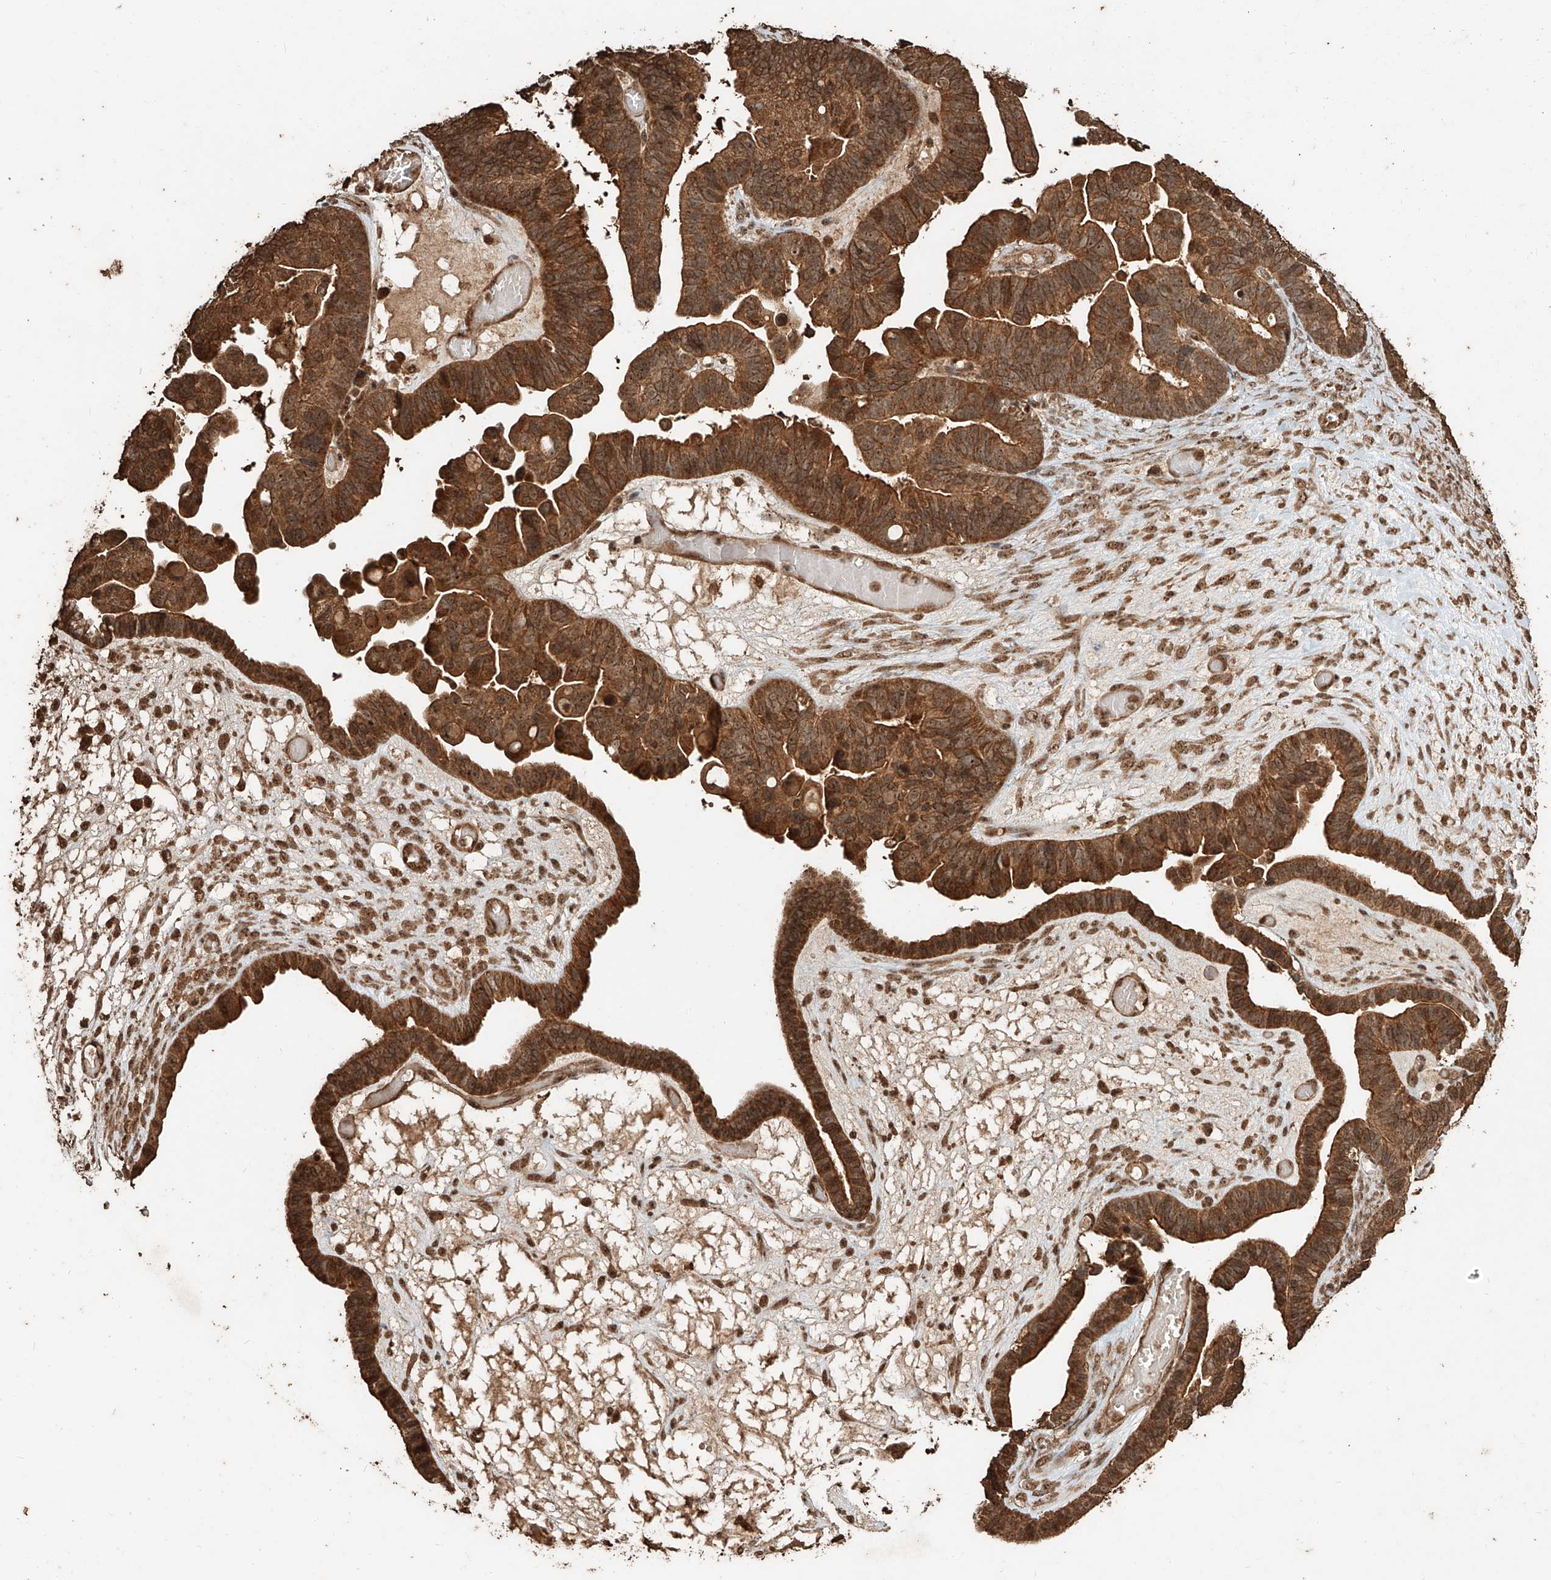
{"staining": {"intensity": "strong", "quantity": ">75%", "location": "cytoplasmic/membranous,nuclear"}, "tissue": "ovarian cancer", "cell_type": "Tumor cells", "image_type": "cancer", "snomed": [{"axis": "morphology", "description": "Cystadenocarcinoma, serous, NOS"}, {"axis": "topography", "description": "Ovary"}], "caption": "Ovarian cancer (serous cystadenocarcinoma) was stained to show a protein in brown. There is high levels of strong cytoplasmic/membranous and nuclear staining in about >75% of tumor cells.", "gene": "ZNF660", "patient": {"sex": "female", "age": 56}}